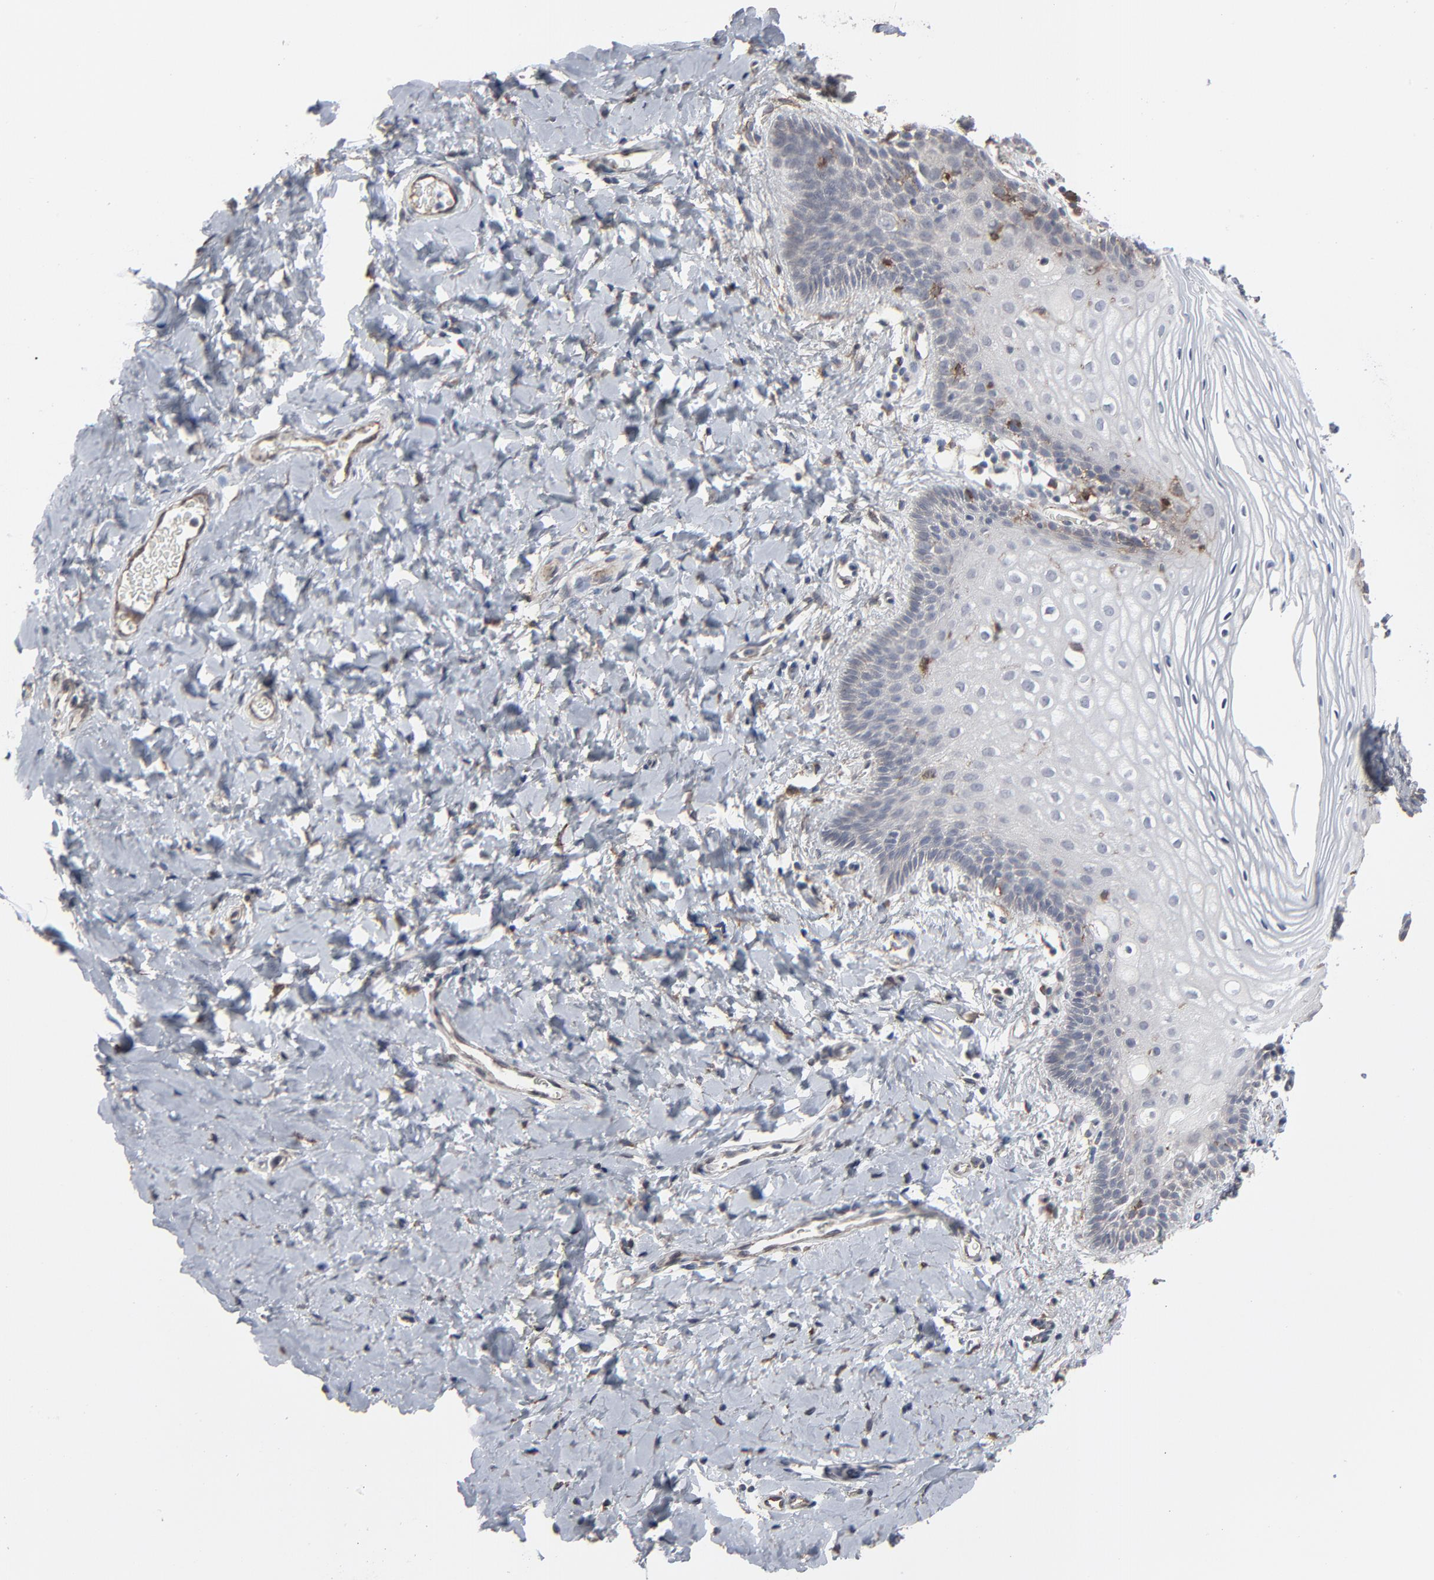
{"staining": {"intensity": "weak", "quantity": "<25%", "location": "cytoplasmic/membranous"}, "tissue": "vagina", "cell_type": "Squamous epithelial cells", "image_type": "normal", "snomed": [{"axis": "morphology", "description": "Normal tissue, NOS"}, {"axis": "topography", "description": "Vagina"}], "caption": "A high-resolution photomicrograph shows IHC staining of normal vagina, which displays no significant expression in squamous epithelial cells.", "gene": "CTNND1", "patient": {"sex": "female", "age": 55}}